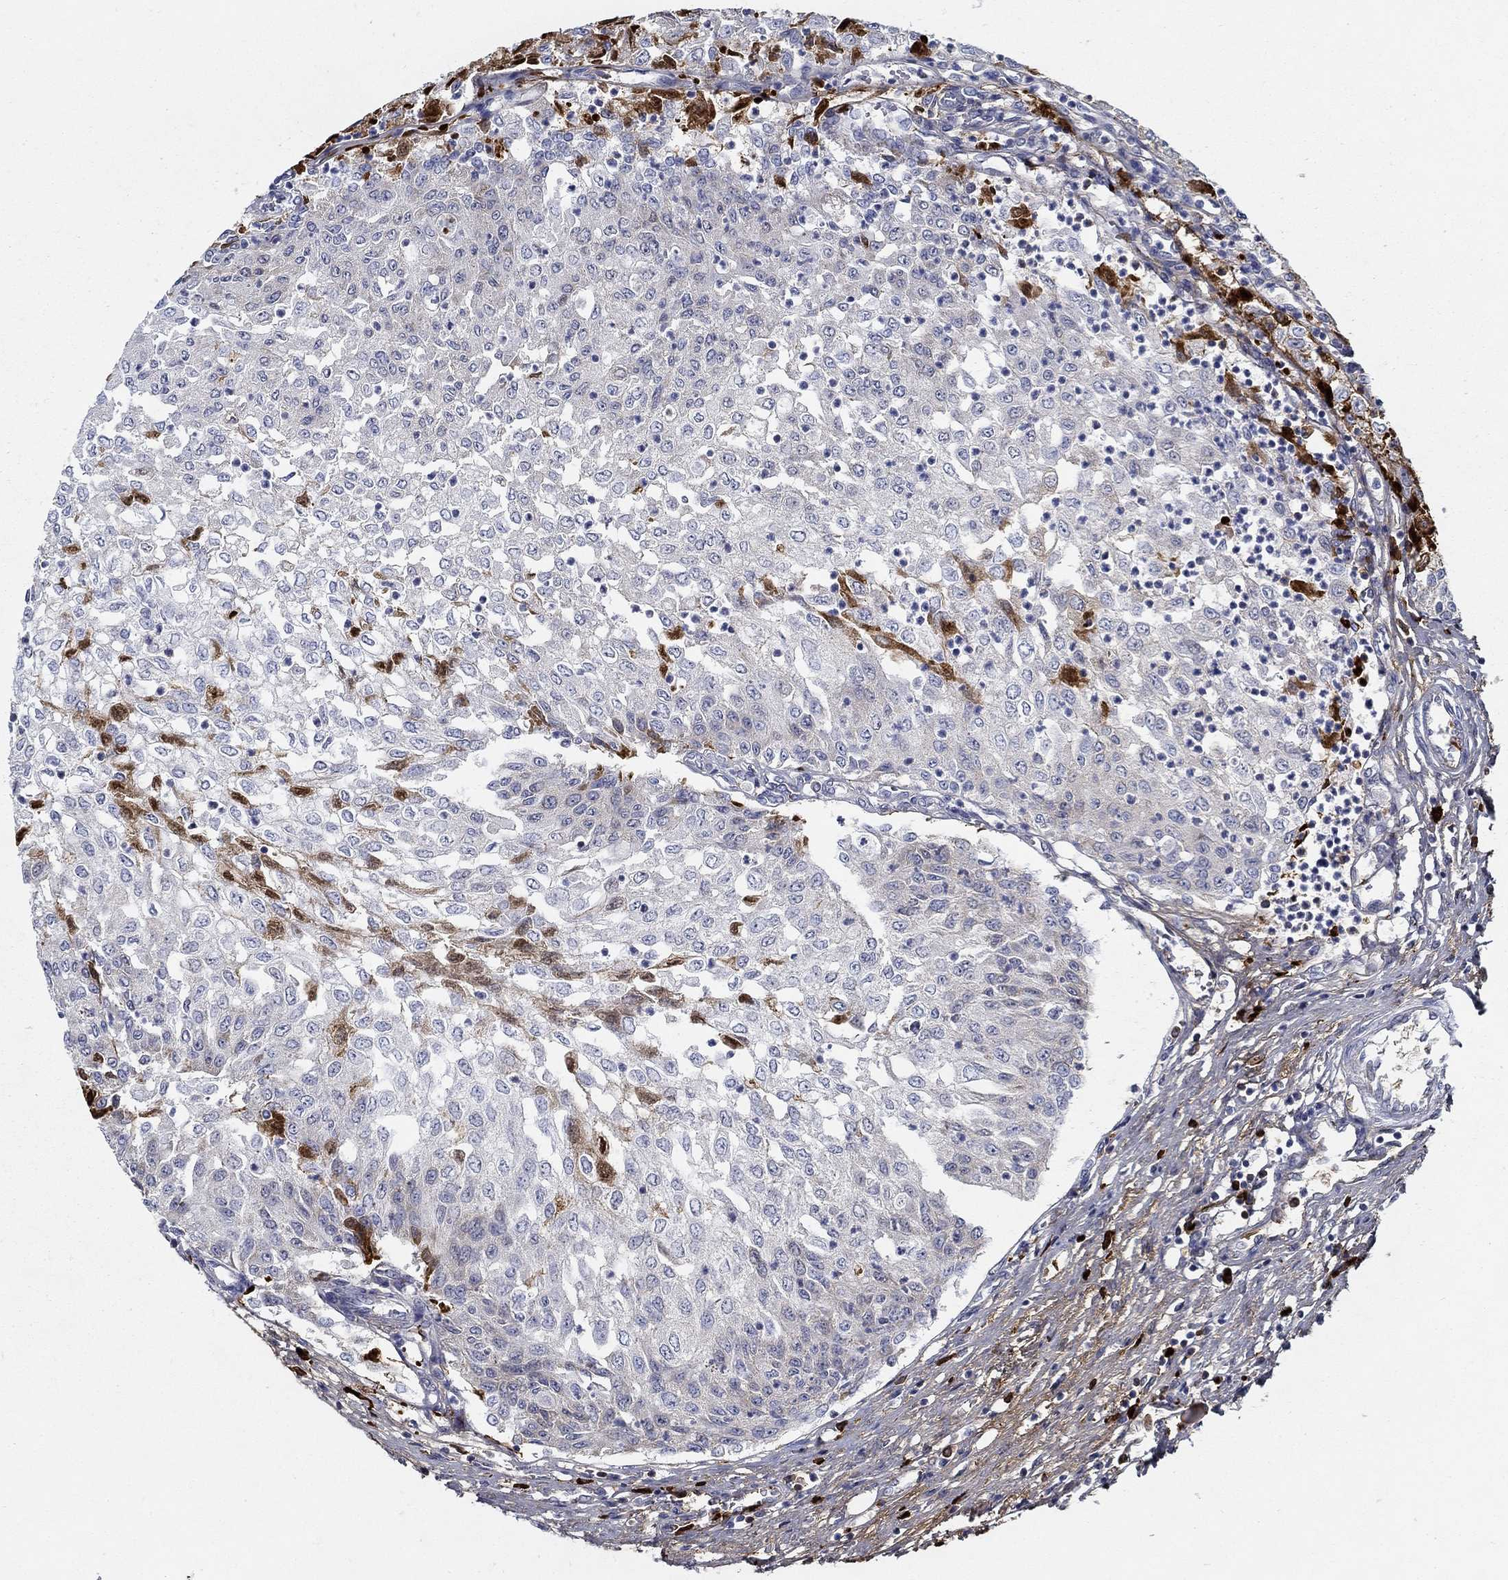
{"staining": {"intensity": "strong", "quantity": "<25%", "location": "nuclear"}, "tissue": "urothelial cancer", "cell_type": "Tumor cells", "image_type": "cancer", "snomed": [{"axis": "morphology", "description": "Urothelial carcinoma, Low grade"}, {"axis": "topography", "description": "Urinary bladder"}], "caption": "The histopathology image reveals staining of urothelial carcinoma (low-grade), revealing strong nuclear protein positivity (brown color) within tumor cells. (DAB (3,3'-diaminobenzidine) = brown stain, brightfield microscopy at high magnification).", "gene": "TGFBI", "patient": {"sex": "male", "age": 78}}